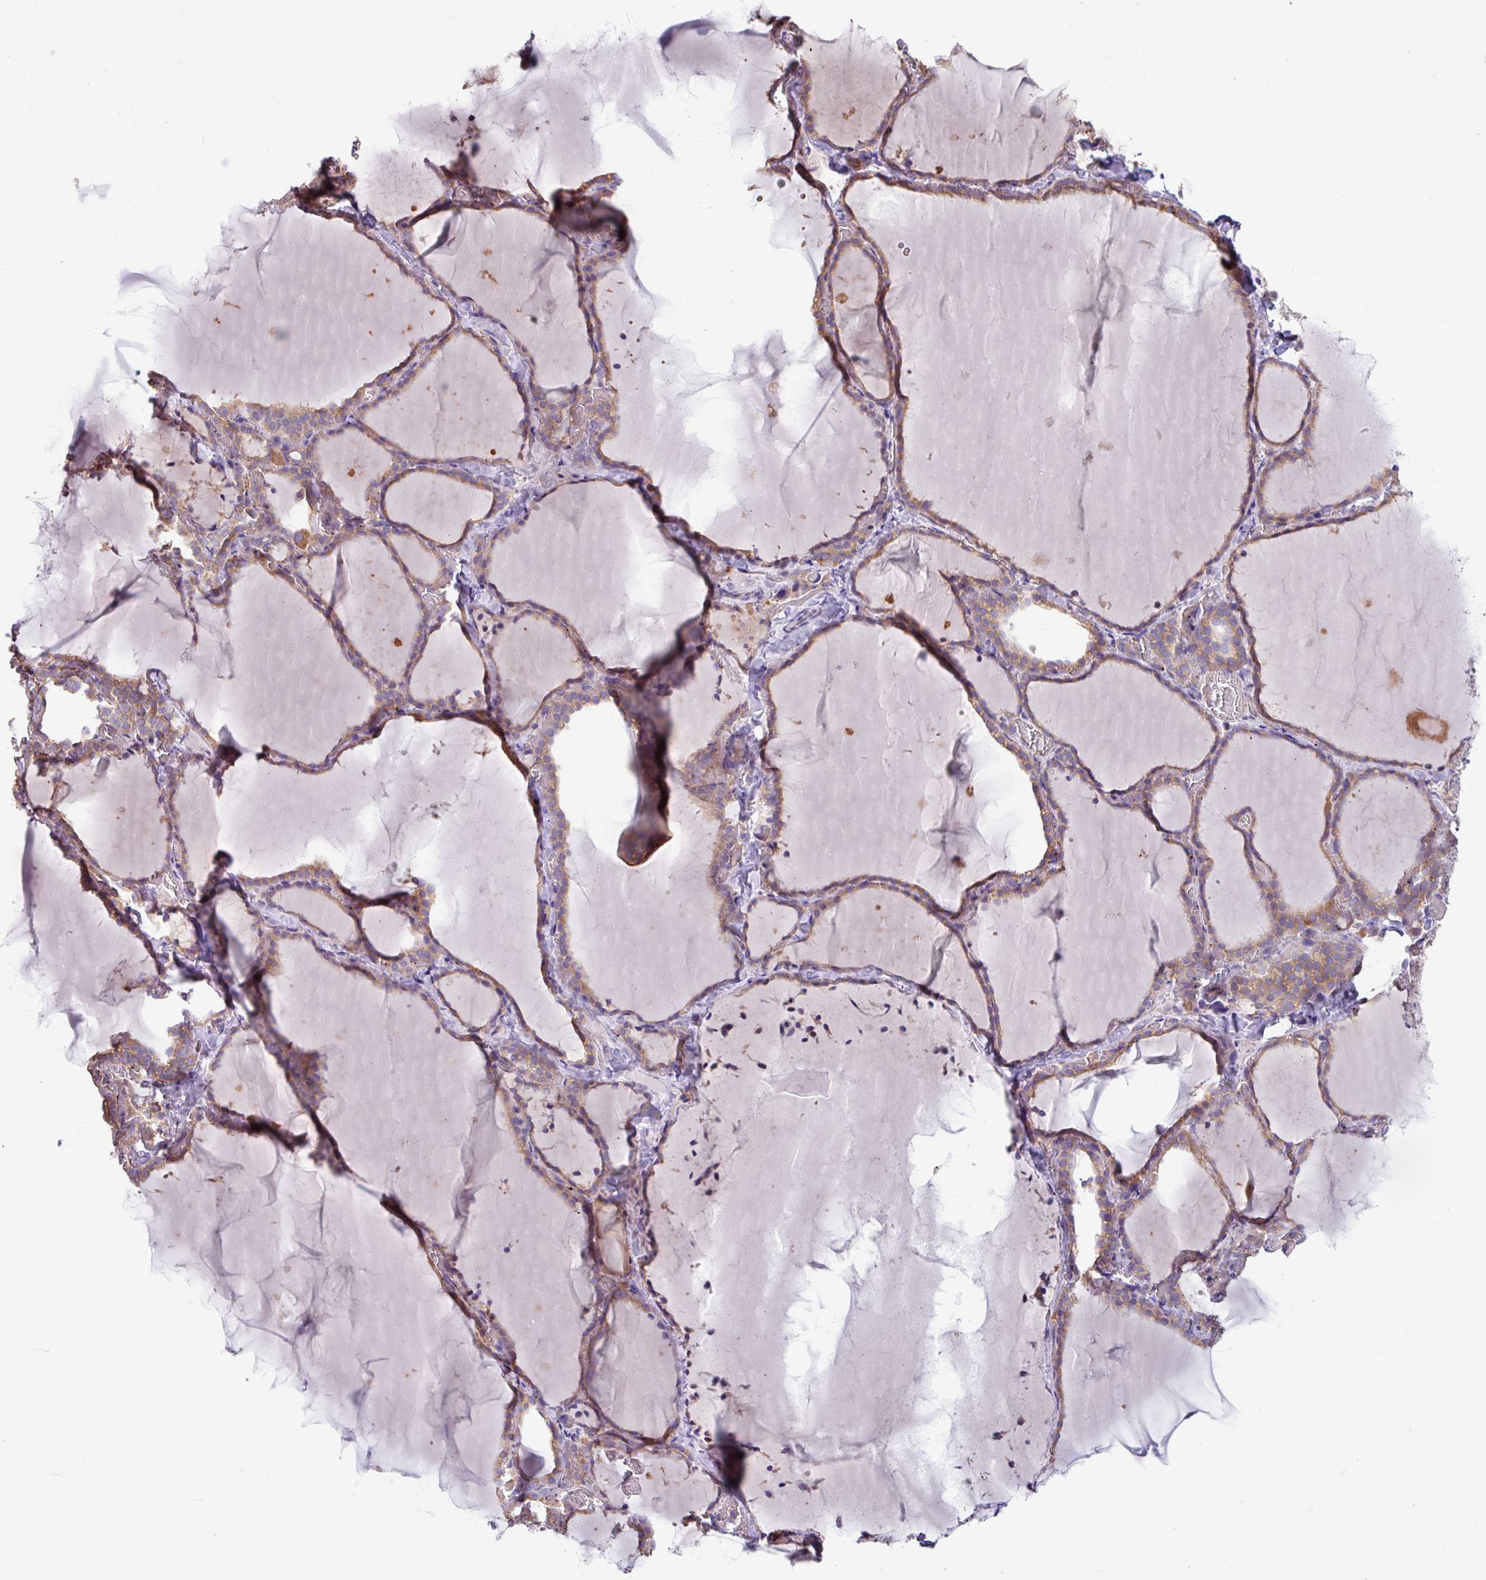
{"staining": {"intensity": "weak", "quantity": ">75%", "location": "cytoplasmic/membranous"}, "tissue": "thyroid gland", "cell_type": "Glandular cells", "image_type": "normal", "snomed": [{"axis": "morphology", "description": "Normal tissue, NOS"}, {"axis": "topography", "description": "Thyroid gland"}], "caption": "This micrograph shows benign thyroid gland stained with immunohistochemistry to label a protein in brown. The cytoplasmic/membranous of glandular cells show weak positivity for the protein. Nuclei are counter-stained blue.", "gene": "PPM1J", "patient": {"sex": "female", "age": 22}}